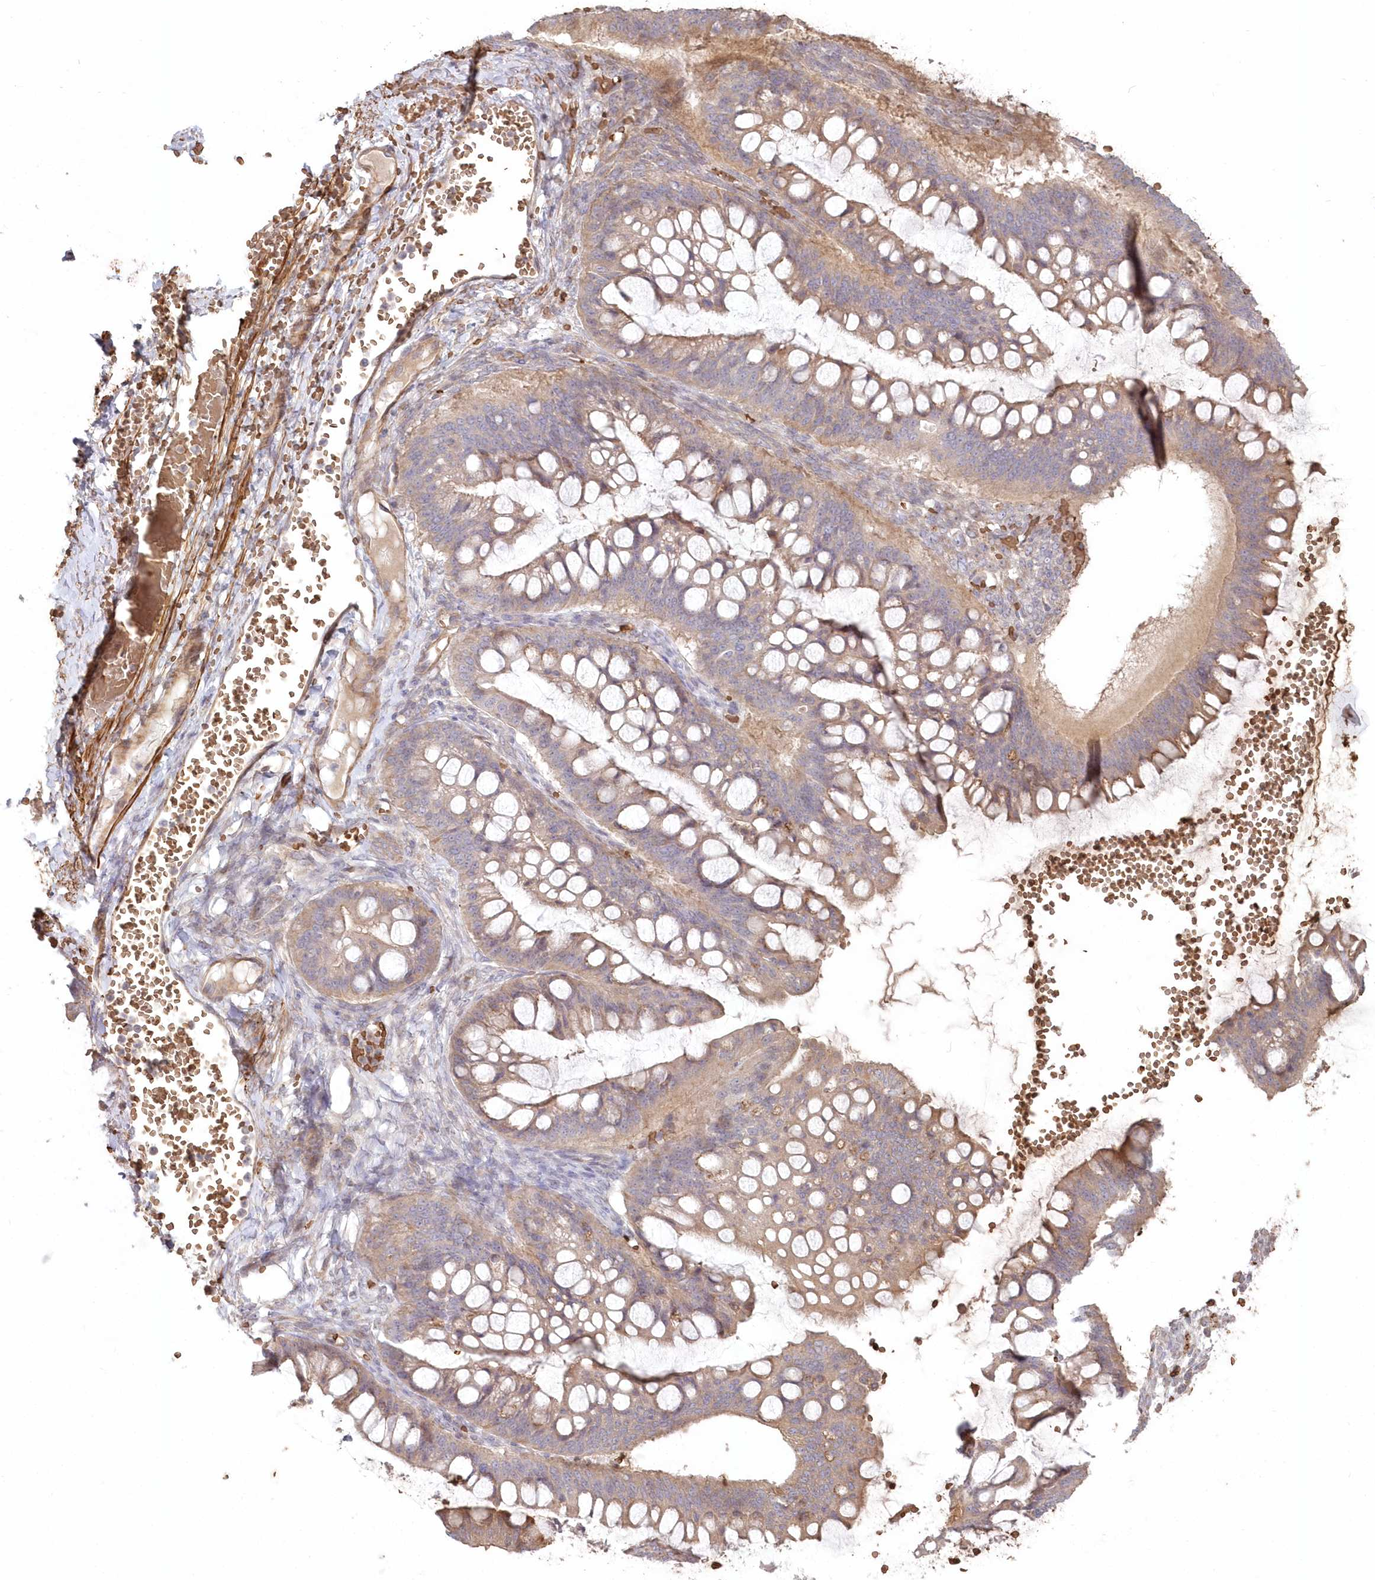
{"staining": {"intensity": "weak", "quantity": "25%-75%", "location": "cytoplasmic/membranous"}, "tissue": "ovarian cancer", "cell_type": "Tumor cells", "image_type": "cancer", "snomed": [{"axis": "morphology", "description": "Cystadenocarcinoma, mucinous, NOS"}, {"axis": "topography", "description": "Ovary"}], "caption": "A brown stain highlights weak cytoplasmic/membranous positivity of a protein in human mucinous cystadenocarcinoma (ovarian) tumor cells.", "gene": "SERINC1", "patient": {"sex": "female", "age": 73}}